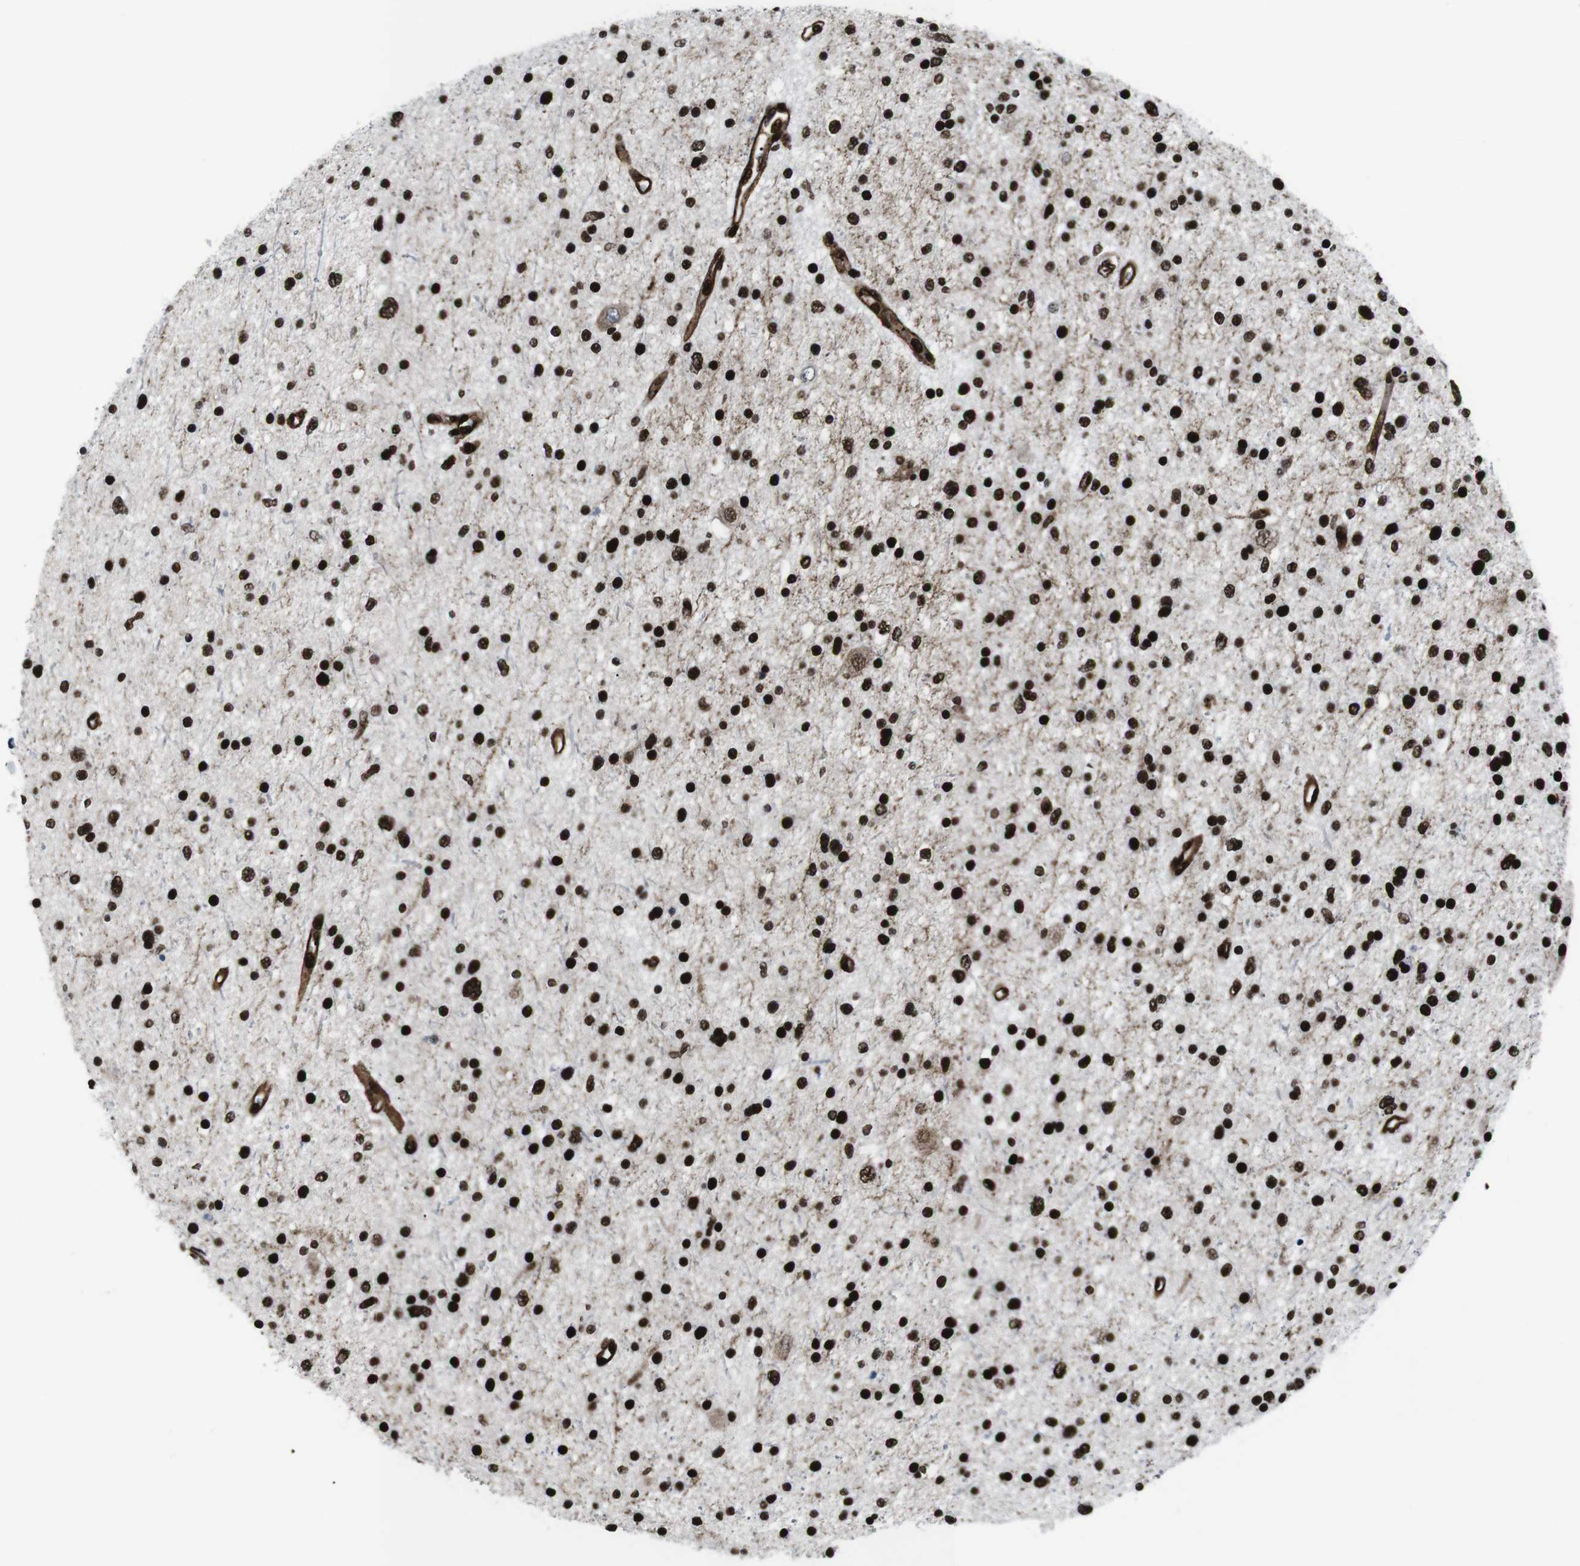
{"staining": {"intensity": "strong", "quantity": ">75%", "location": "nuclear"}, "tissue": "glioma", "cell_type": "Tumor cells", "image_type": "cancer", "snomed": [{"axis": "morphology", "description": "Glioma, malignant, Low grade"}, {"axis": "topography", "description": "Brain"}], "caption": "Malignant glioma (low-grade) was stained to show a protein in brown. There is high levels of strong nuclear staining in about >75% of tumor cells.", "gene": "HNRNPU", "patient": {"sex": "female", "age": 37}}